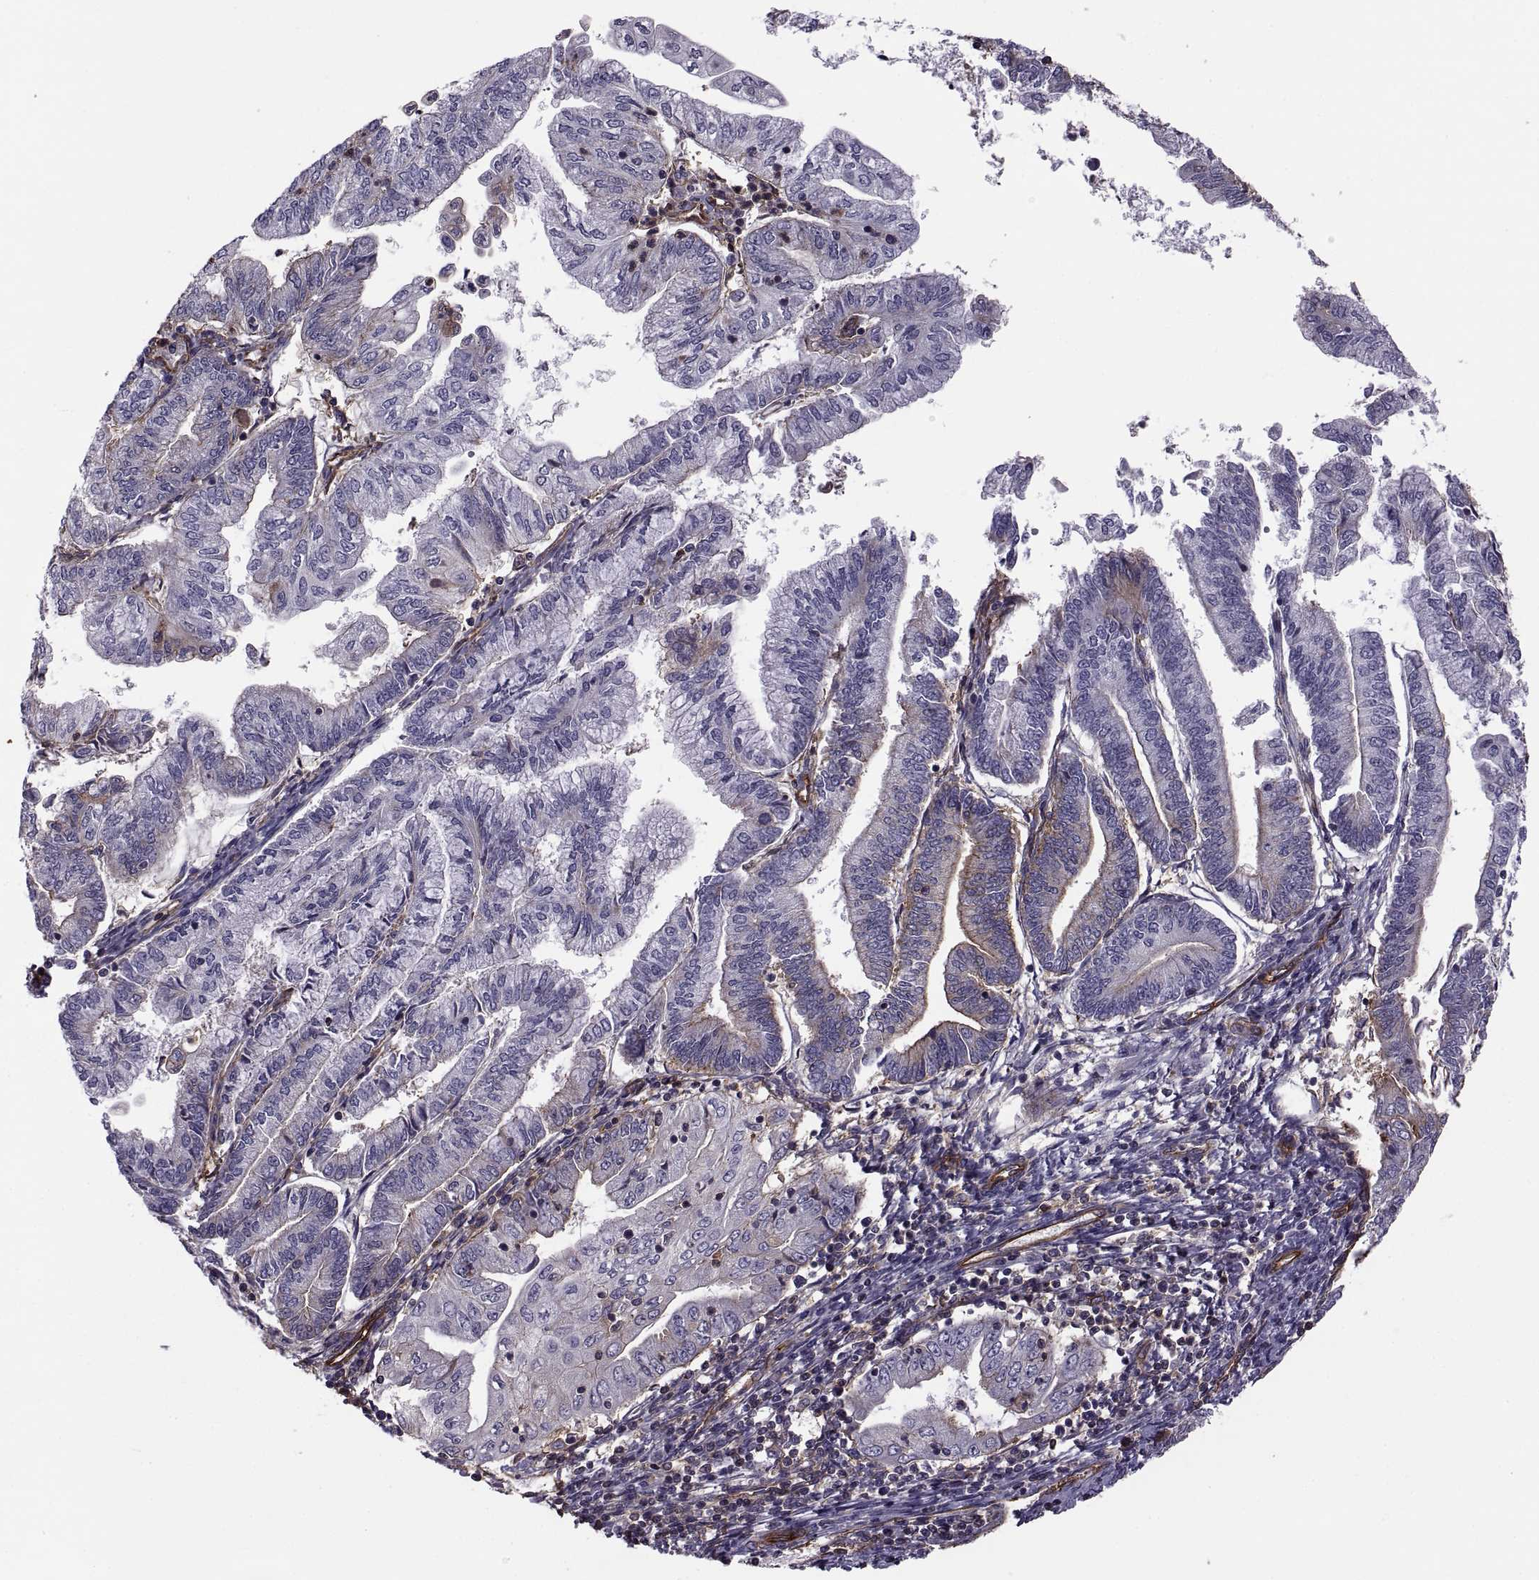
{"staining": {"intensity": "moderate", "quantity": "<25%", "location": "cytoplasmic/membranous"}, "tissue": "endometrial cancer", "cell_type": "Tumor cells", "image_type": "cancer", "snomed": [{"axis": "morphology", "description": "Adenocarcinoma, NOS"}, {"axis": "topography", "description": "Endometrium"}], "caption": "There is low levels of moderate cytoplasmic/membranous expression in tumor cells of endometrial cancer, as demonstrated by immunohistochemical staining (brown color).", "gene": "MYH9", "patient": {"sex": "female", "age": 55}}